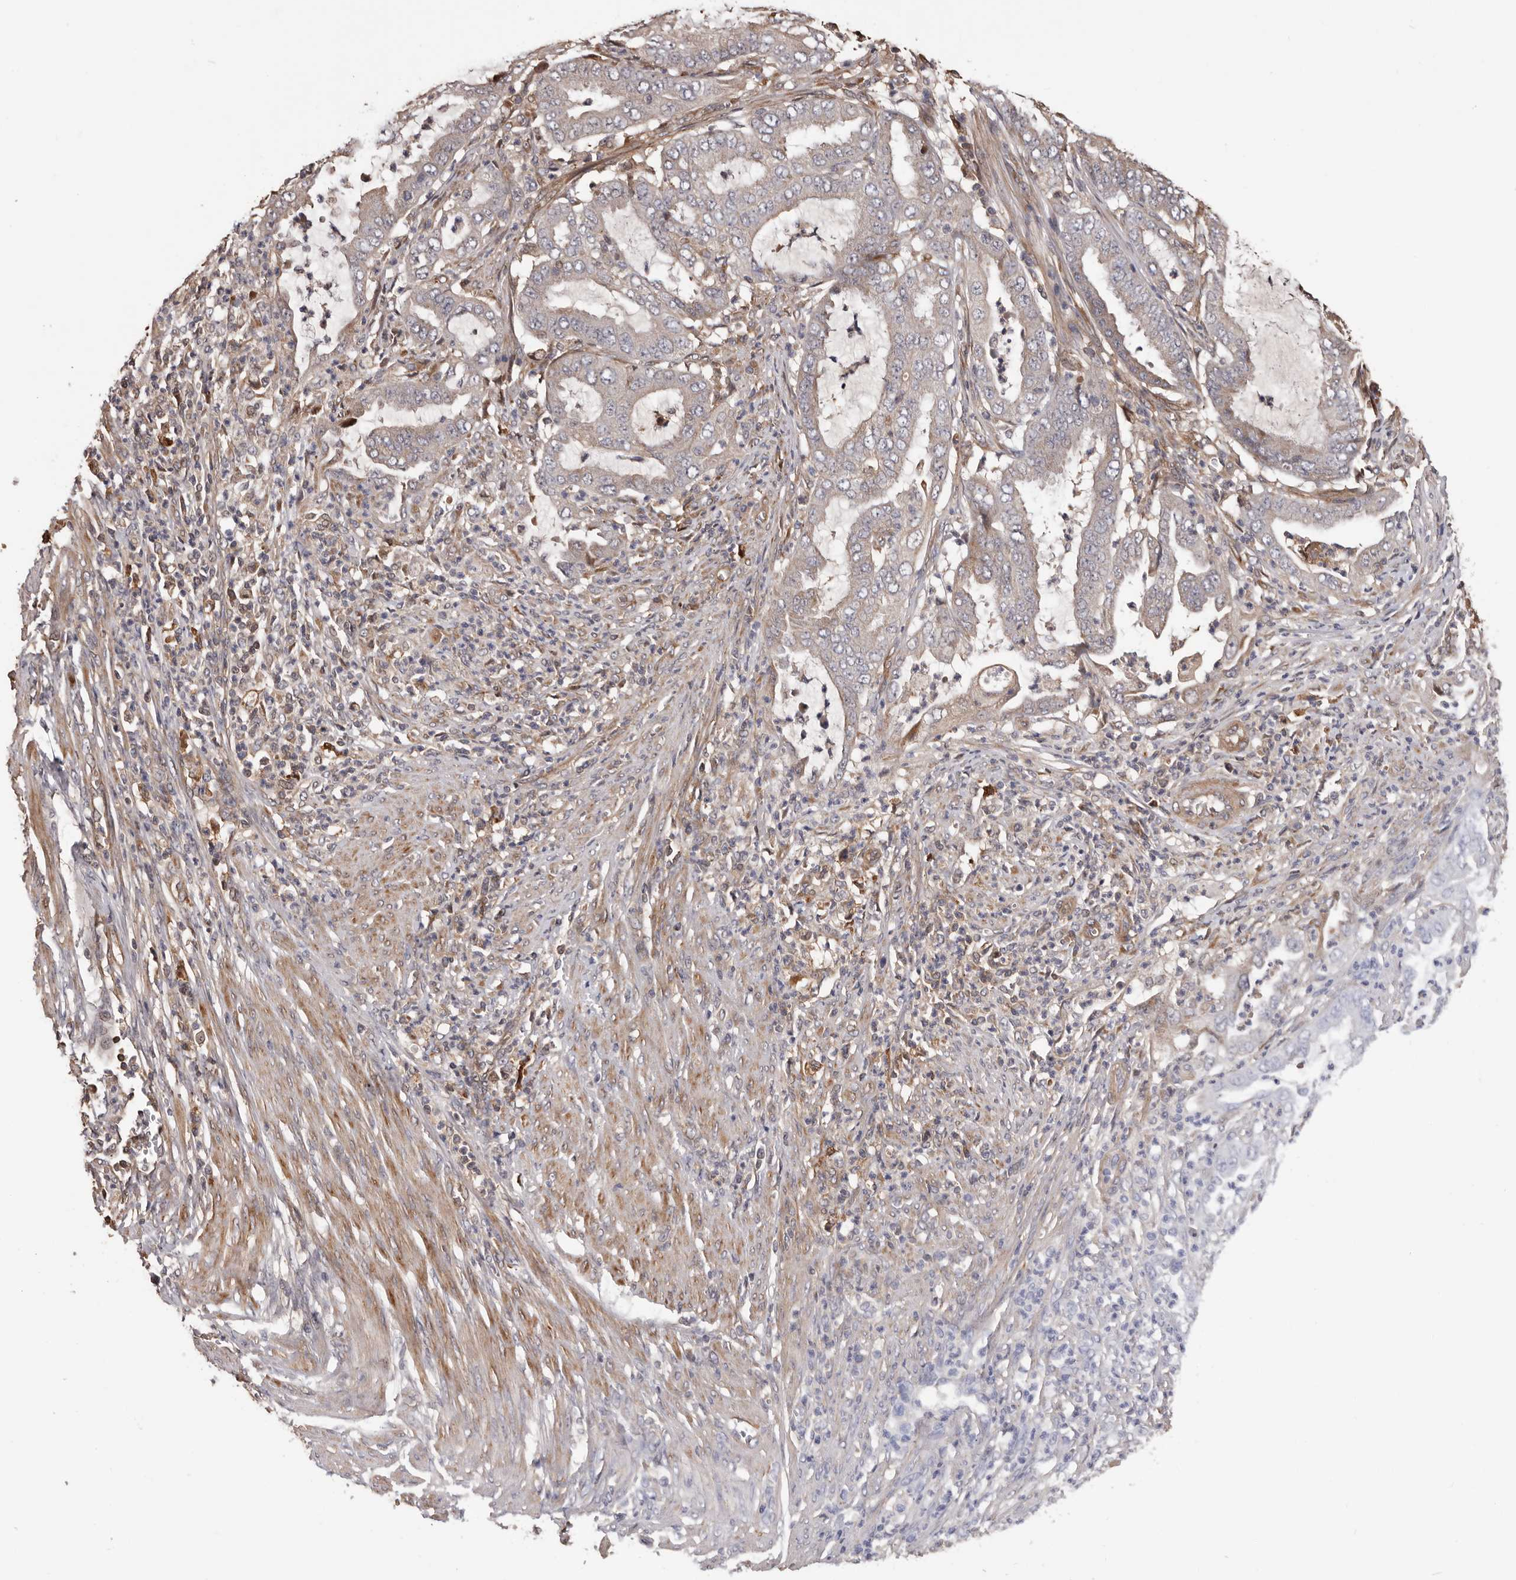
{"staining": {"intensity": "weak", "quantity": "<25%", "location": "cytoplasmic/membranous"}, "tissue": "endometrial cancer", "cell_type": "Tumor cells", "image_type": "cancer", "snomed": [{"axis": "morphology", "description": "Adenocarcinoma, NOS"}, {"axis": "topography", "description": "Endometrium"}], "caption": "Immunohistochemical staining of endometrial cancer reveals no significant expression in tumor cells.", "gene": "ADAMTS2", "patient": {"sex": "female", "age": 51}}